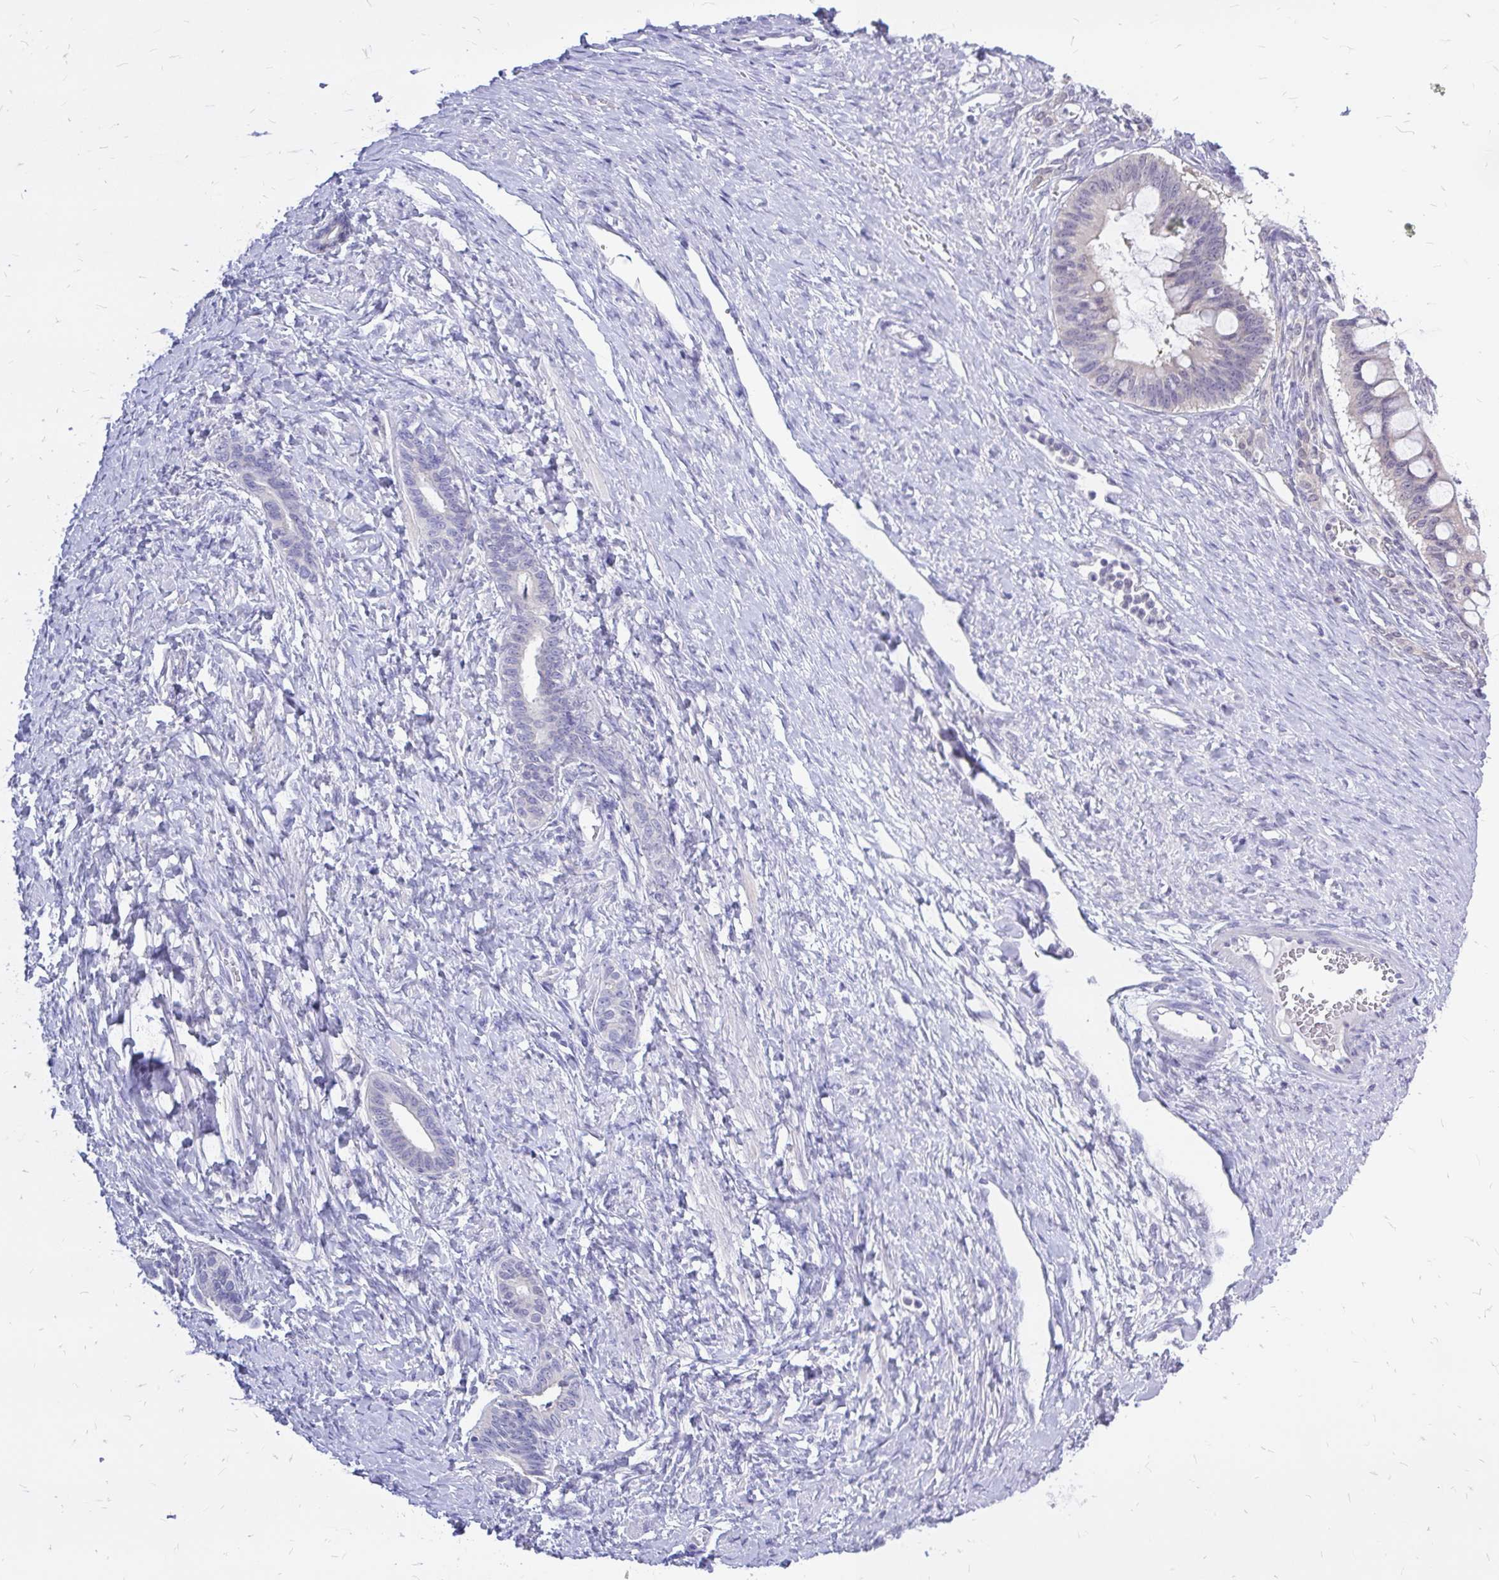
{"staining": {"intensity": "negative", "quantity": "none", "location": "none"}, "tissue": "ovarian cancer", "cell_type": "Tumor cells", "image_type": "cancer", "snomed": [{"axis": "morphology", "description": "Cystadenocarcinoma, mucinous, NOS"}, {"axis": "topography", "description": "Ovary"}], "caption": "An IHC image of ovarian mucinous cystadenocarcinoma is shown. There is no staining in tumor cells of ovarian mucinous cystadenocarcinoma.", "gene": "MAP1LC3A", "patient": {"sex": "female", "age": 73}}